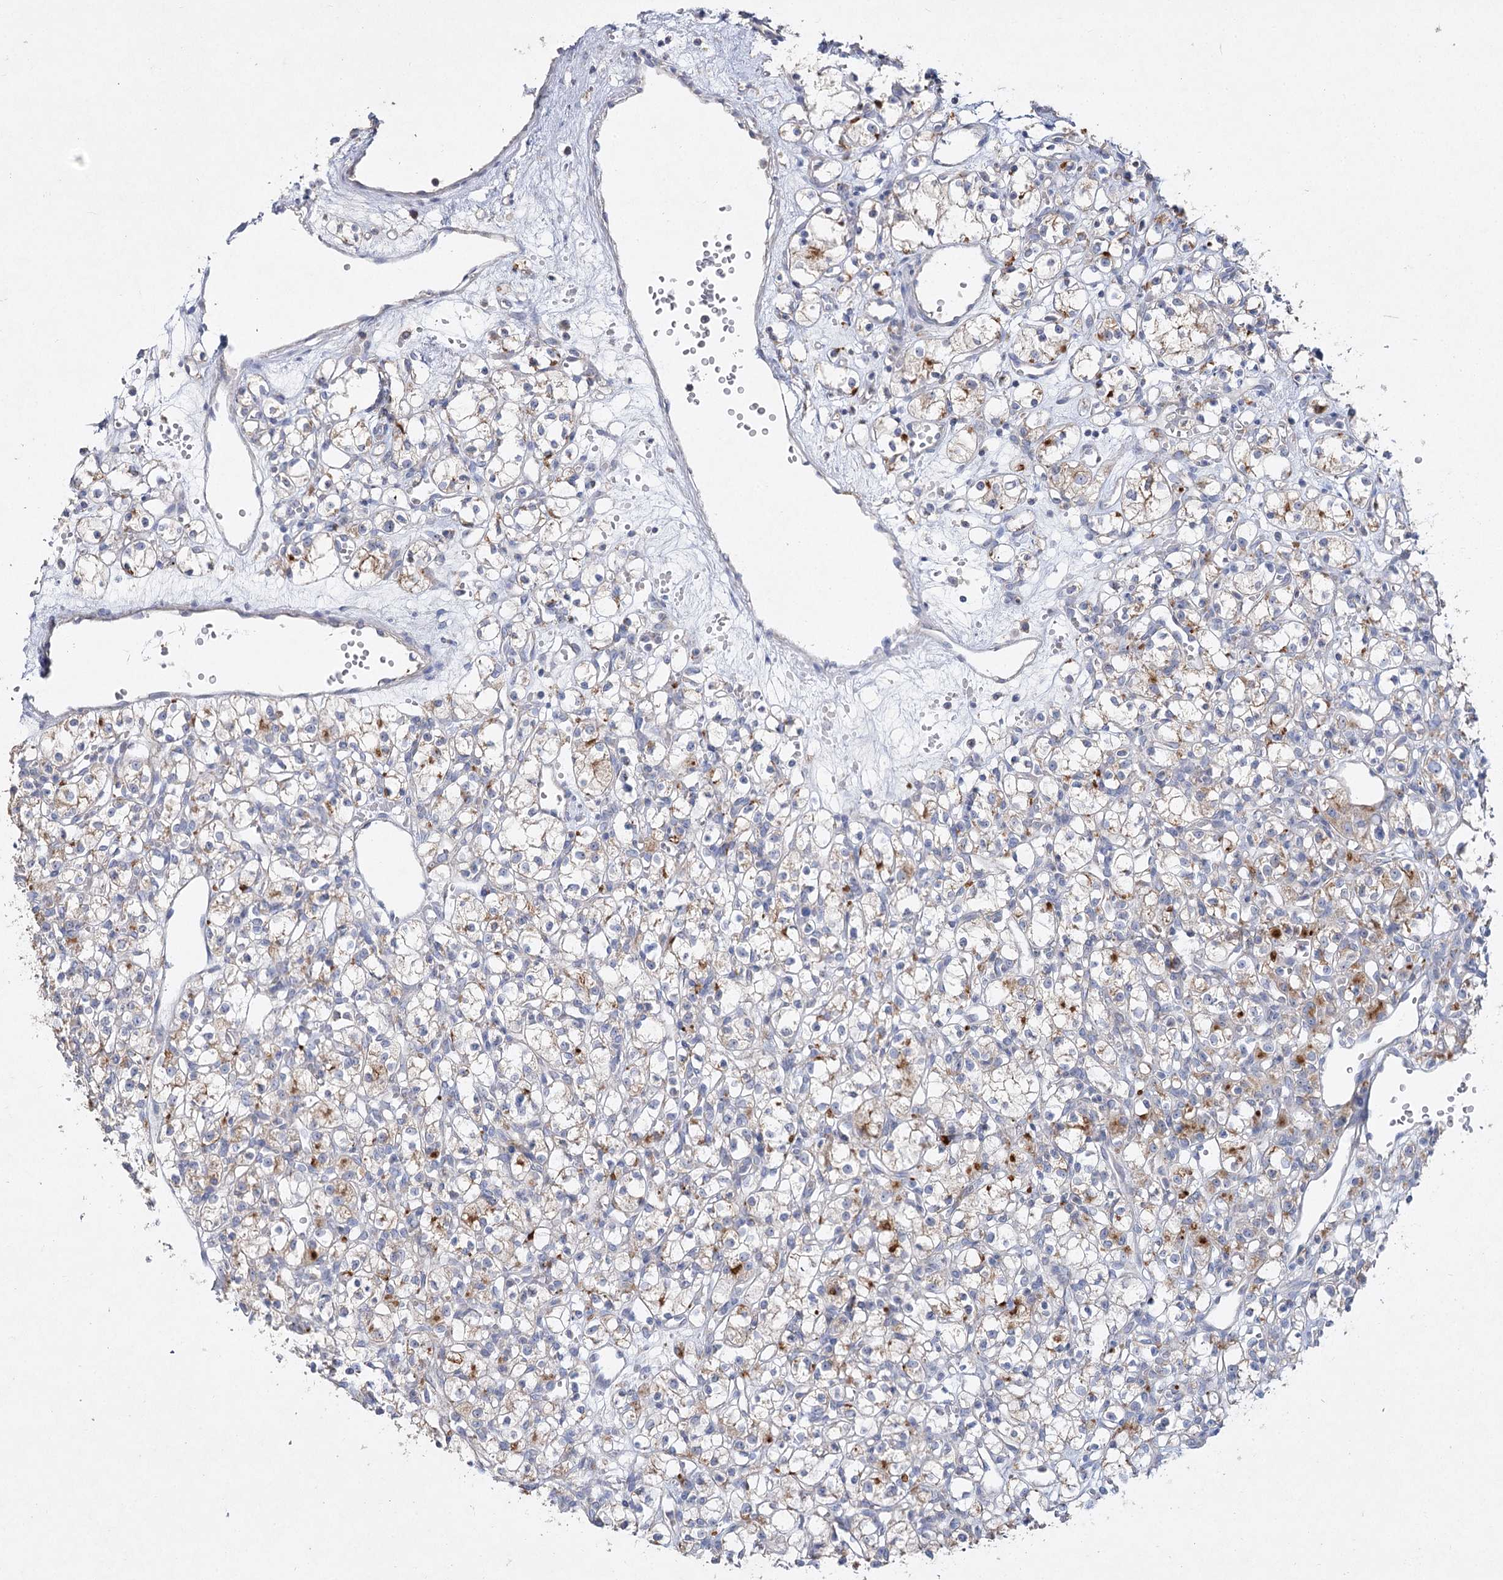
{"staining": {"intensity": "negative", "quantity": "none", "location": "none"}, "tissue": "renal cancer", "cell_type": "Tumor cells", "image_type": "cancer", "snomed": [{"axis": "morphology", "description": "Adenocarcinoma, NOS"}, {"axis": "topography", "description": "Kidney"}], "caption": "Micrograph shows no protein positivity in tumor cells of renal cancer tissue.", "gene": "TMEM187", "patient": {"sex": "female", "age": 59}}